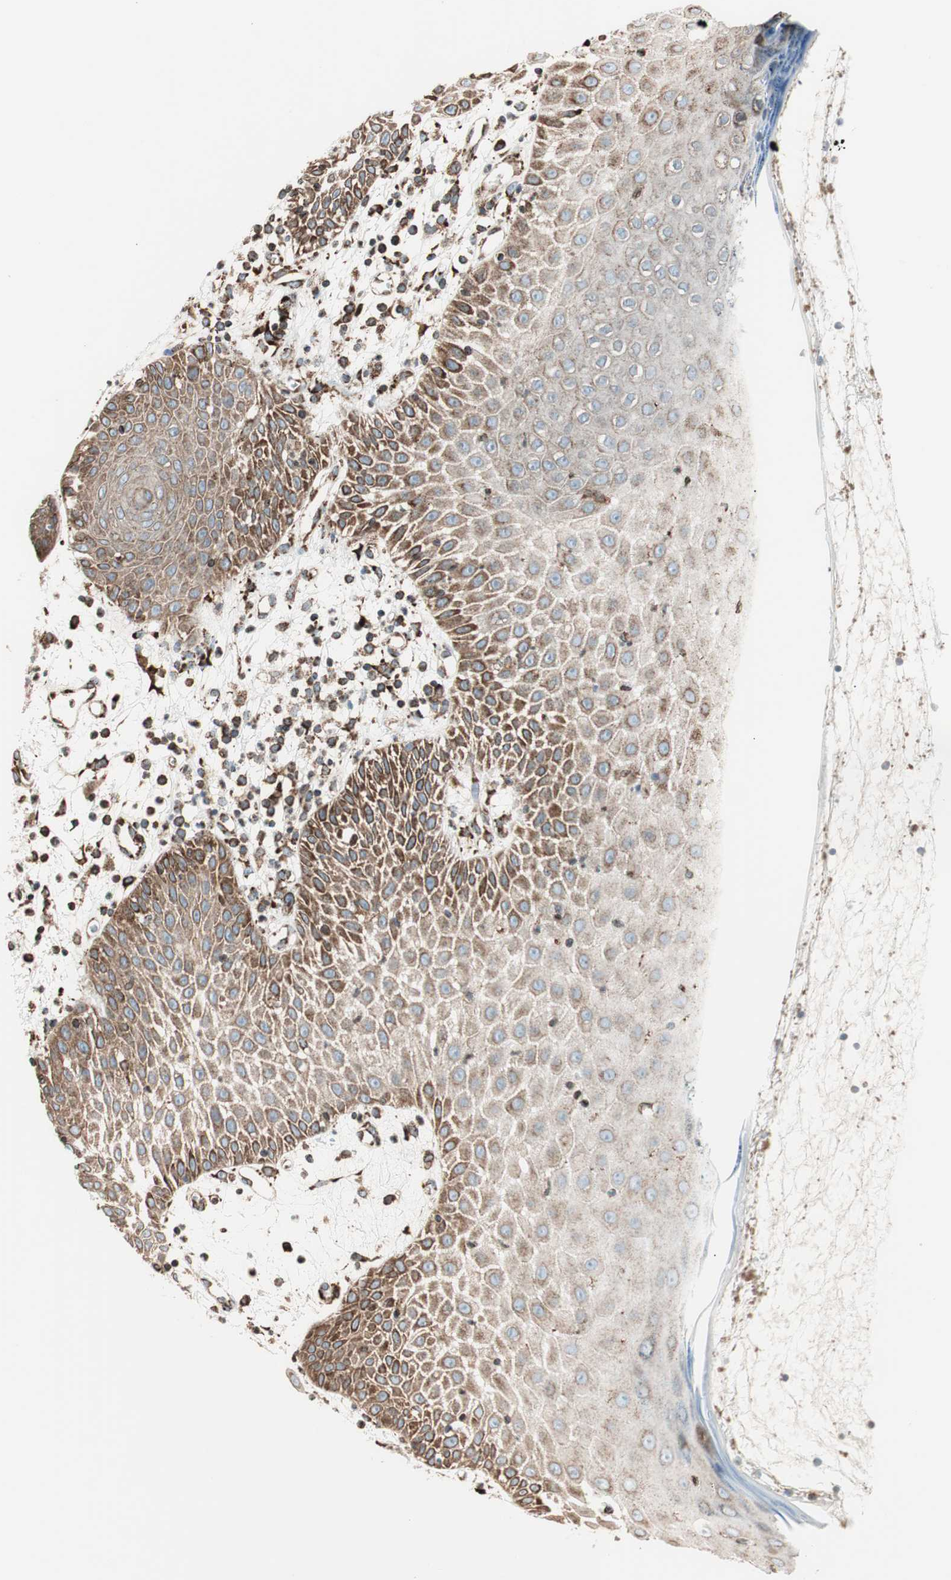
{"staining": {"intensity": "moderate", "quantity": ">75%", "location": "cytoplasmic/membranous"}, "tissue": "skin cancer", "cell_type": "Tumor cells", "image_type": "cancer", "snomed": [{"axis": "morphology", "description": "Squamous cell carcinoma, NOS"}, {"axis": "topography", "description": "Skin"}], "caption": "DAB (3,3'-diaminobenzidine) immunohistochemical staining of squamous cell carcinoma (skin) demonstrates moderate cytoplasmic/membranous protein staining in about >75% of tumor cells.", "gene": "PRKCSH", "patient": {"sex": "female", "age": 78}}